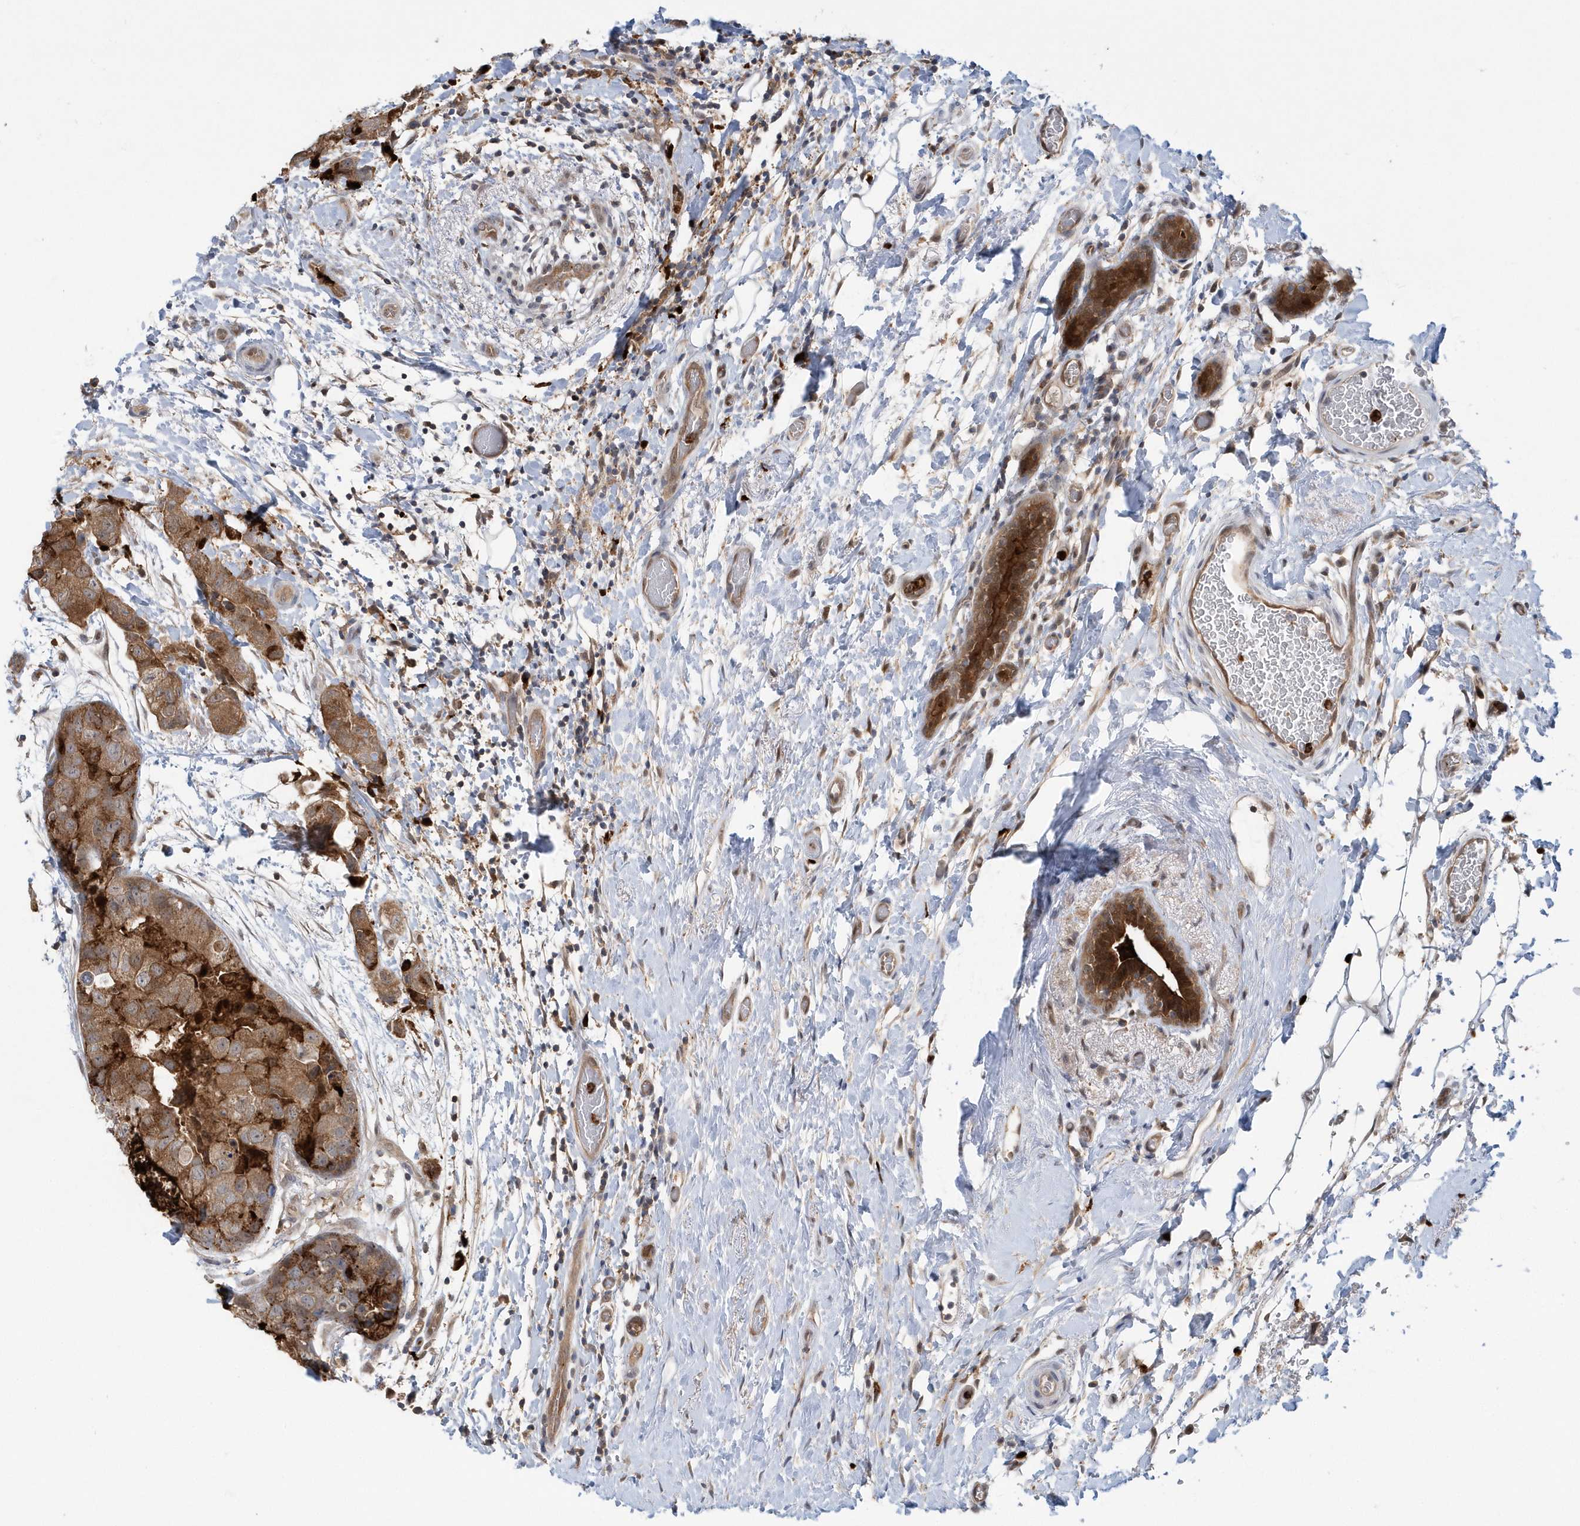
{"staining": {"intensity": "moderate", "quantity": ">75%", "location": "cytoplasmic/membranous"}, "tissue": "breast cancer", "cell_type": "Tumor cells", "image_type": "cancer", "snomed": [{"axis": "morphology", "description": "Duct carcinoma"}, {"axis": "topography", "description": "Breast"}], "caption": "Brown immunohistochemical staining in breast cancer shows moderate cytoplasmic/membranous staining in approximately >75% of tumor cells.", "gene": "RNF7", "patient": {"sex": "female", "age": 62}}